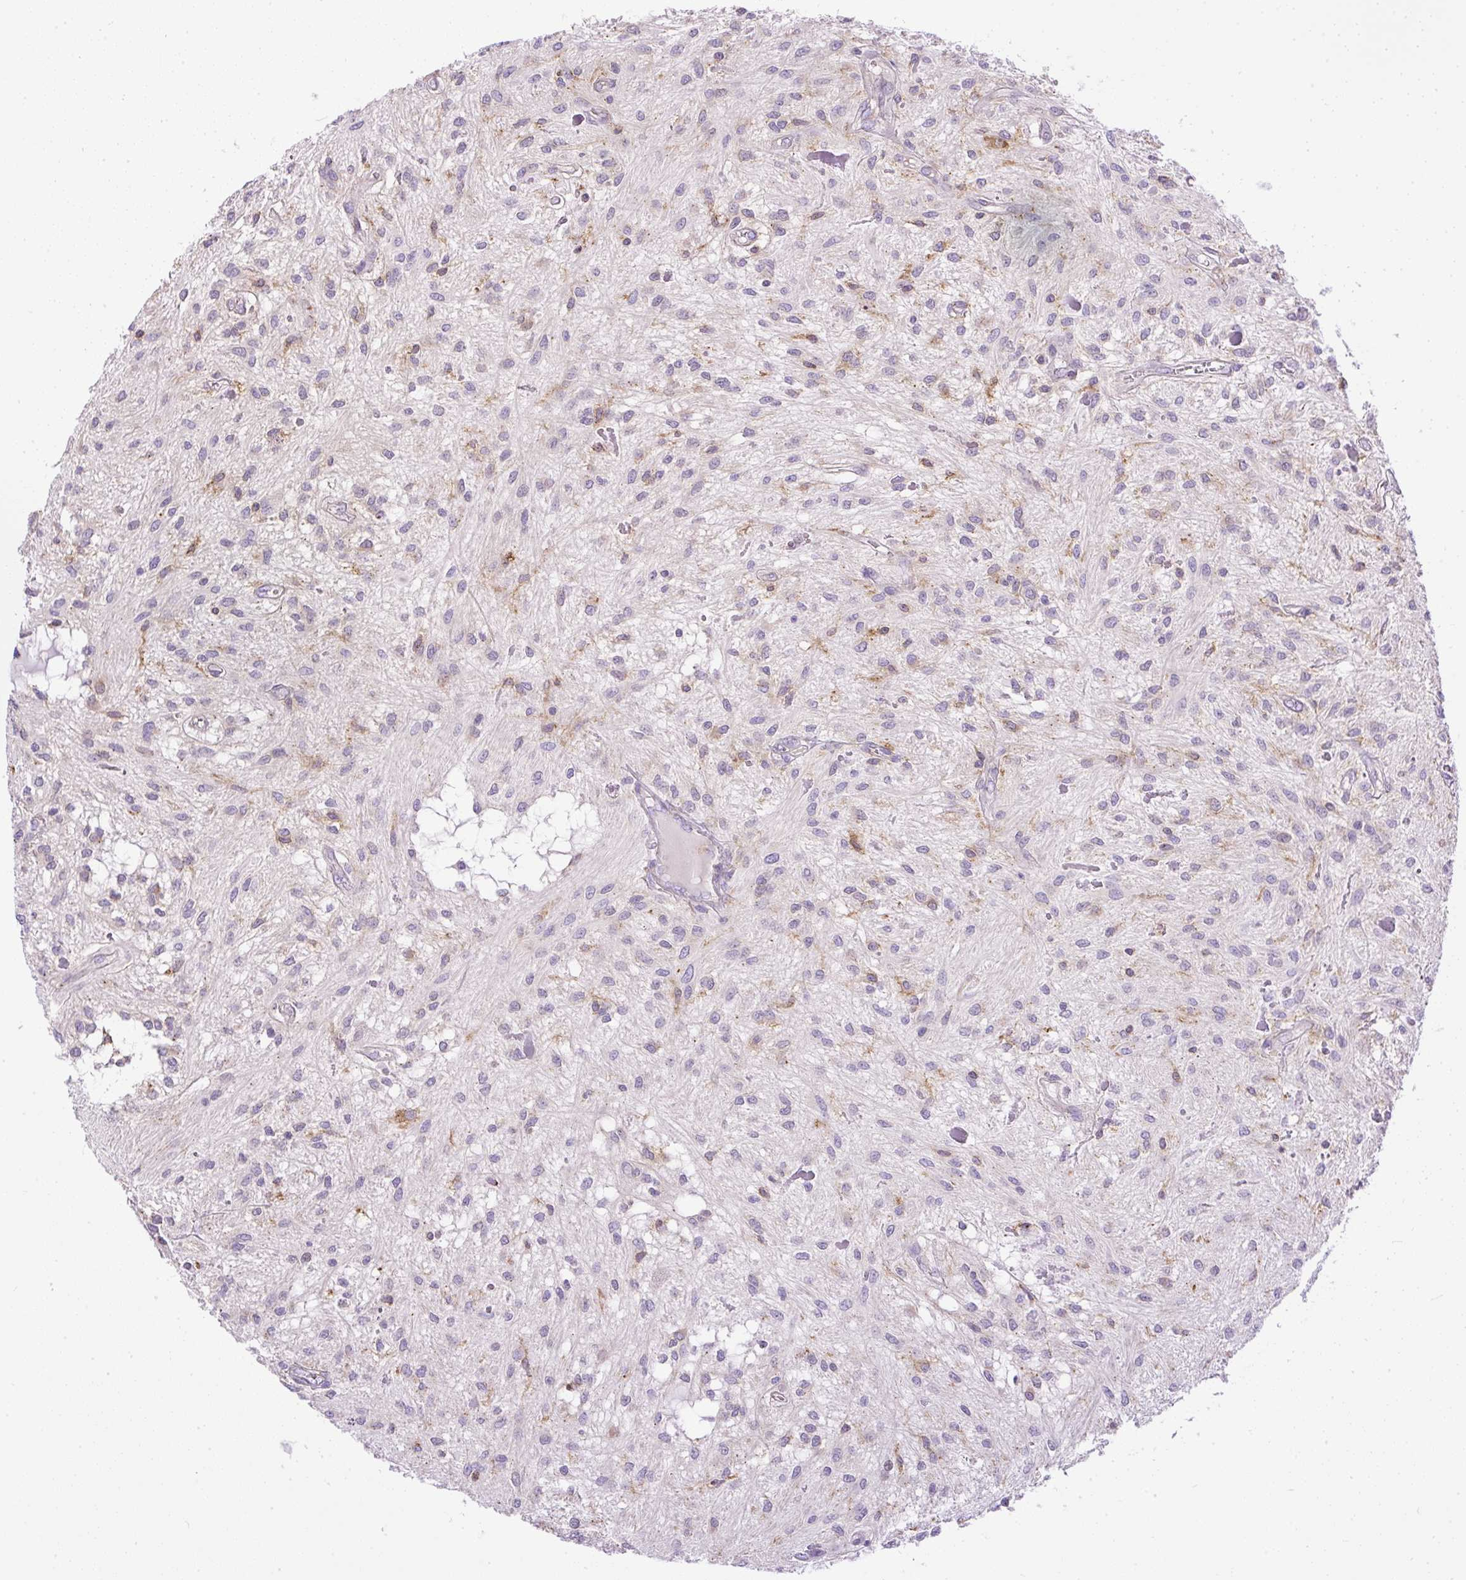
{"staining": {"intensity": "weak", "quantity": "<25%", "location": "cytoplasmic/membranous"}, "tissue": "glioma", "cell_type": "Tumor cells", "image_type": "cancer", "snomed": [{"axis": "morphology", "description": "Glioma, malignant, Low grade"}, {"axis": "topography", "description": "Cerebellum"}], "caption": "This is a image of IHC staining of malignant low-grade glioma, which shows no staining in tumor cells. (DAB (3,3'-diaminobenzidine) immunohistochemistry with hematoxylin counter stain).", "gene": "CFAP47", "patient": {"sex": "female", "age": 14}}